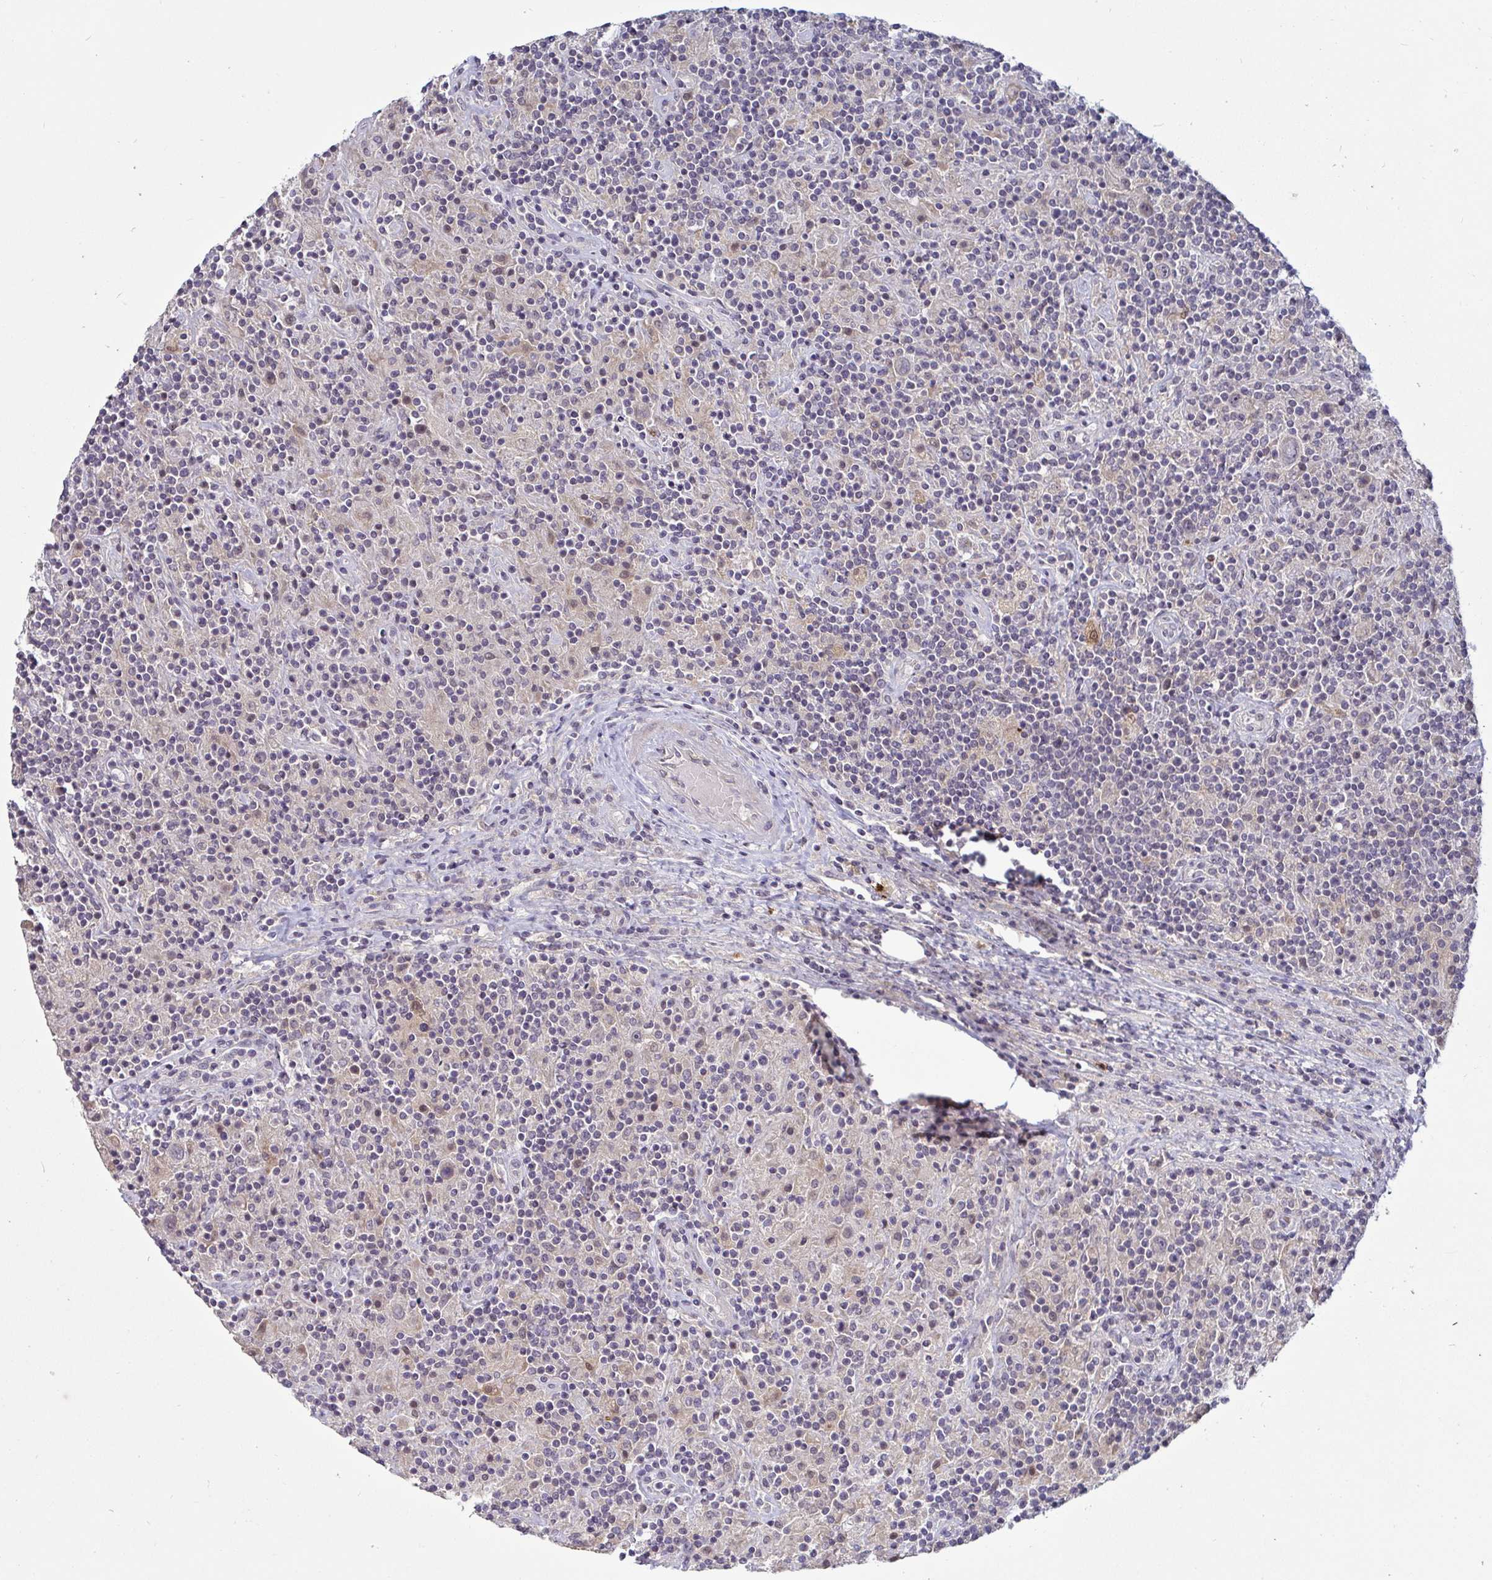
{"staining": {"intensity": "negative", "quantity": "none", "location": "none"}, "tissue": "lymphoma", "cell_type": "Tumor cells", "image_type": "cancer", "snomed": [{"axis": "morphology", "description": "Hodgkin's disease, NOS"}, {"axis": "topography", "description": "Lymph node"}], "caption": "This is a histopathology image of immunohistochemistry staining of lymphoma, which shows no staining in tumor cells. (Brightfield microscopy of DAB immunohistochemistry (IHC) at high magnification).", "gene": "GSTM1", "patient": {"sex": "male", "age": 70}}